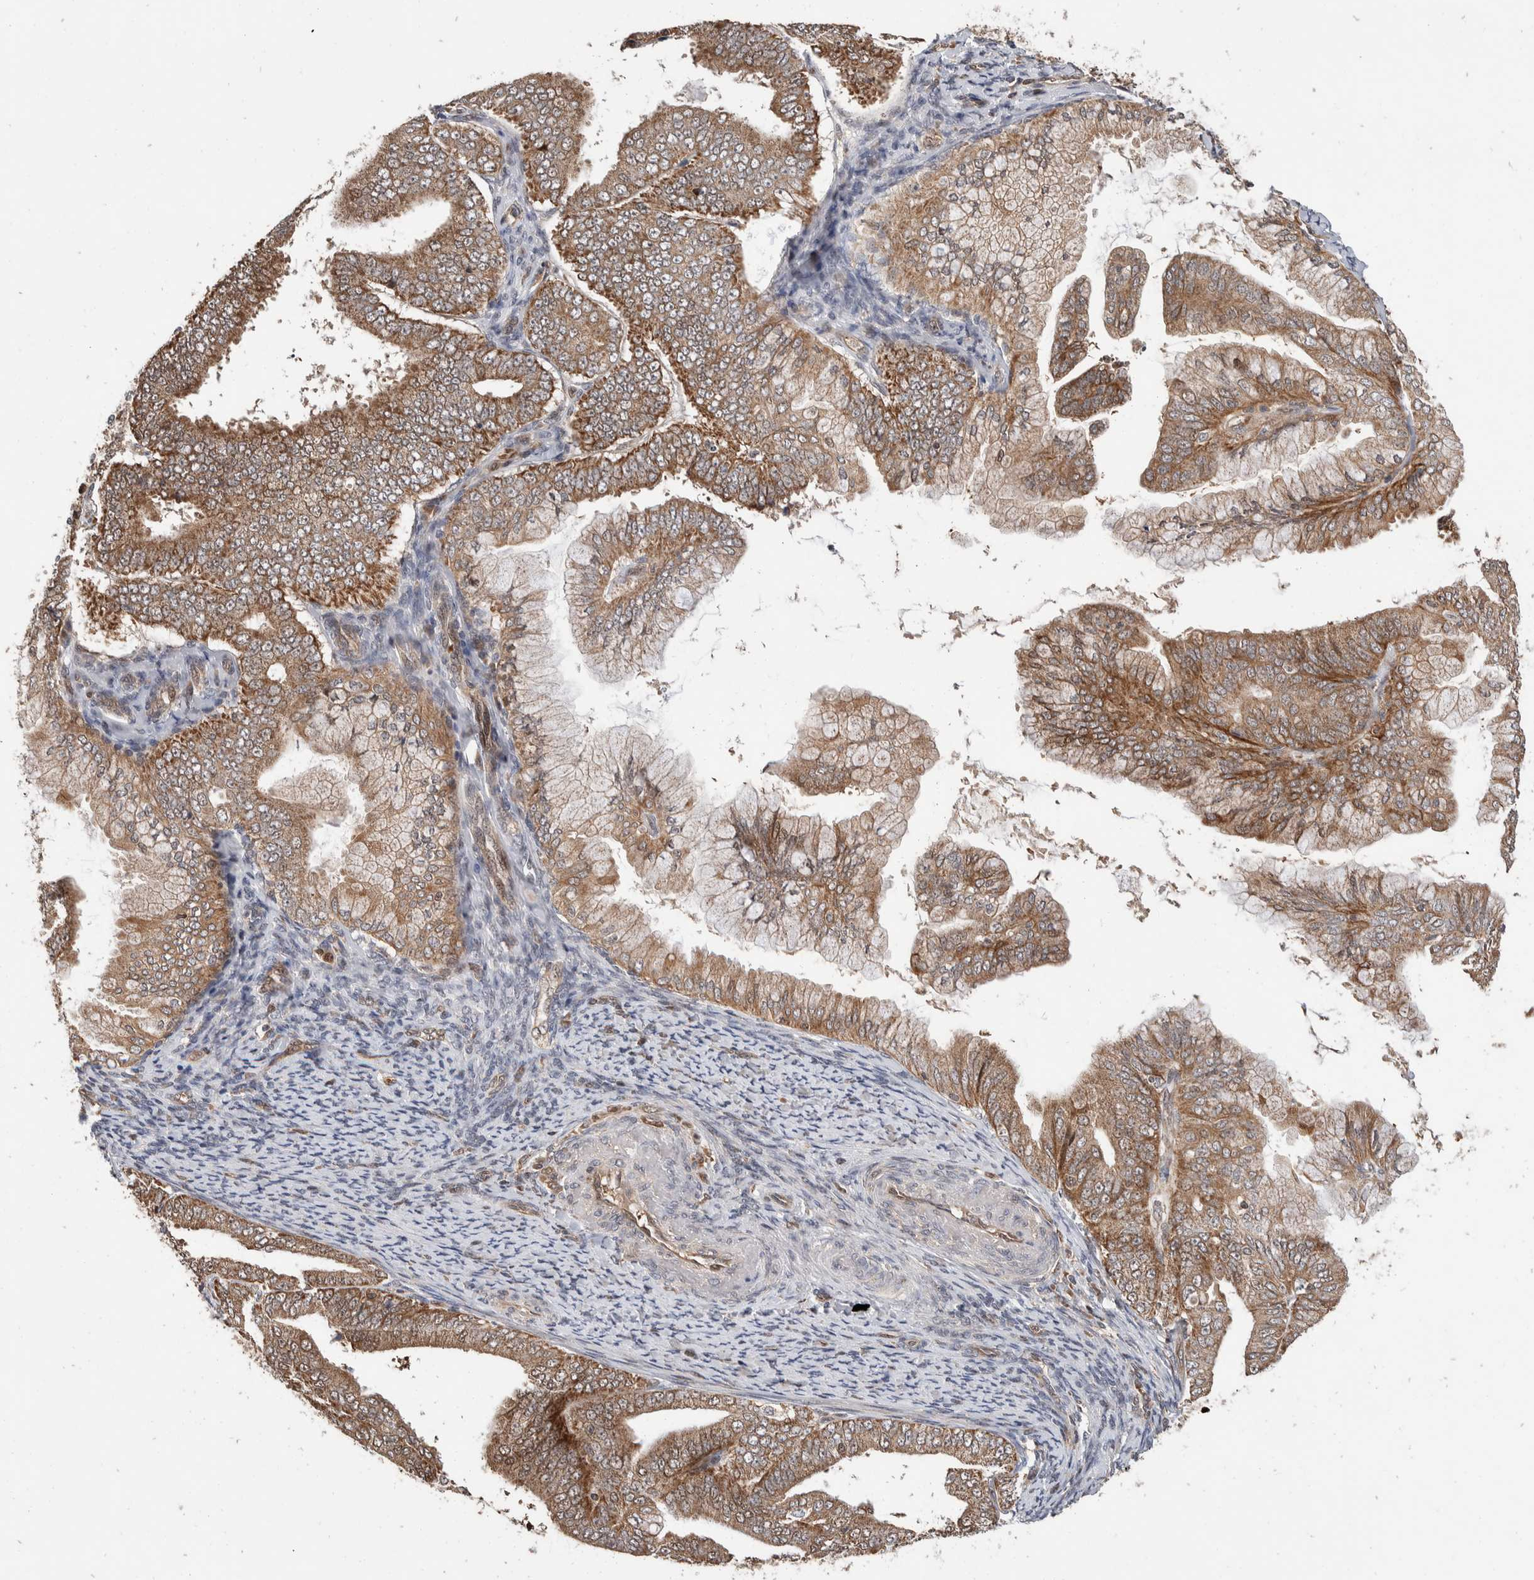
{"staining": {"intensity": "moderate", "quantity": ">75%", "location": "cytoplasmic/membranous"}, "tissue": "endometrial cancer", "cell_type": "Tumor cells", "image_type": "cancer", "snomed": [{"axis": "morphology", "description": "Adenocarcinoma, NOS"}, {"axis": "topography", "description": "Endometrium"}], "caption": "A brown stain highlights moderate cytoplasmic/membranous staining of a protein in human endometrial cancer (adenocarcinoma) tumor cells. The protein of interest is stained brown, and the nuclei are stained in blue (DAB IHC with brightfield microscopy, high magnification).", "gene": "ABHD11", "patient": {"sex": "female", "age": 63}}